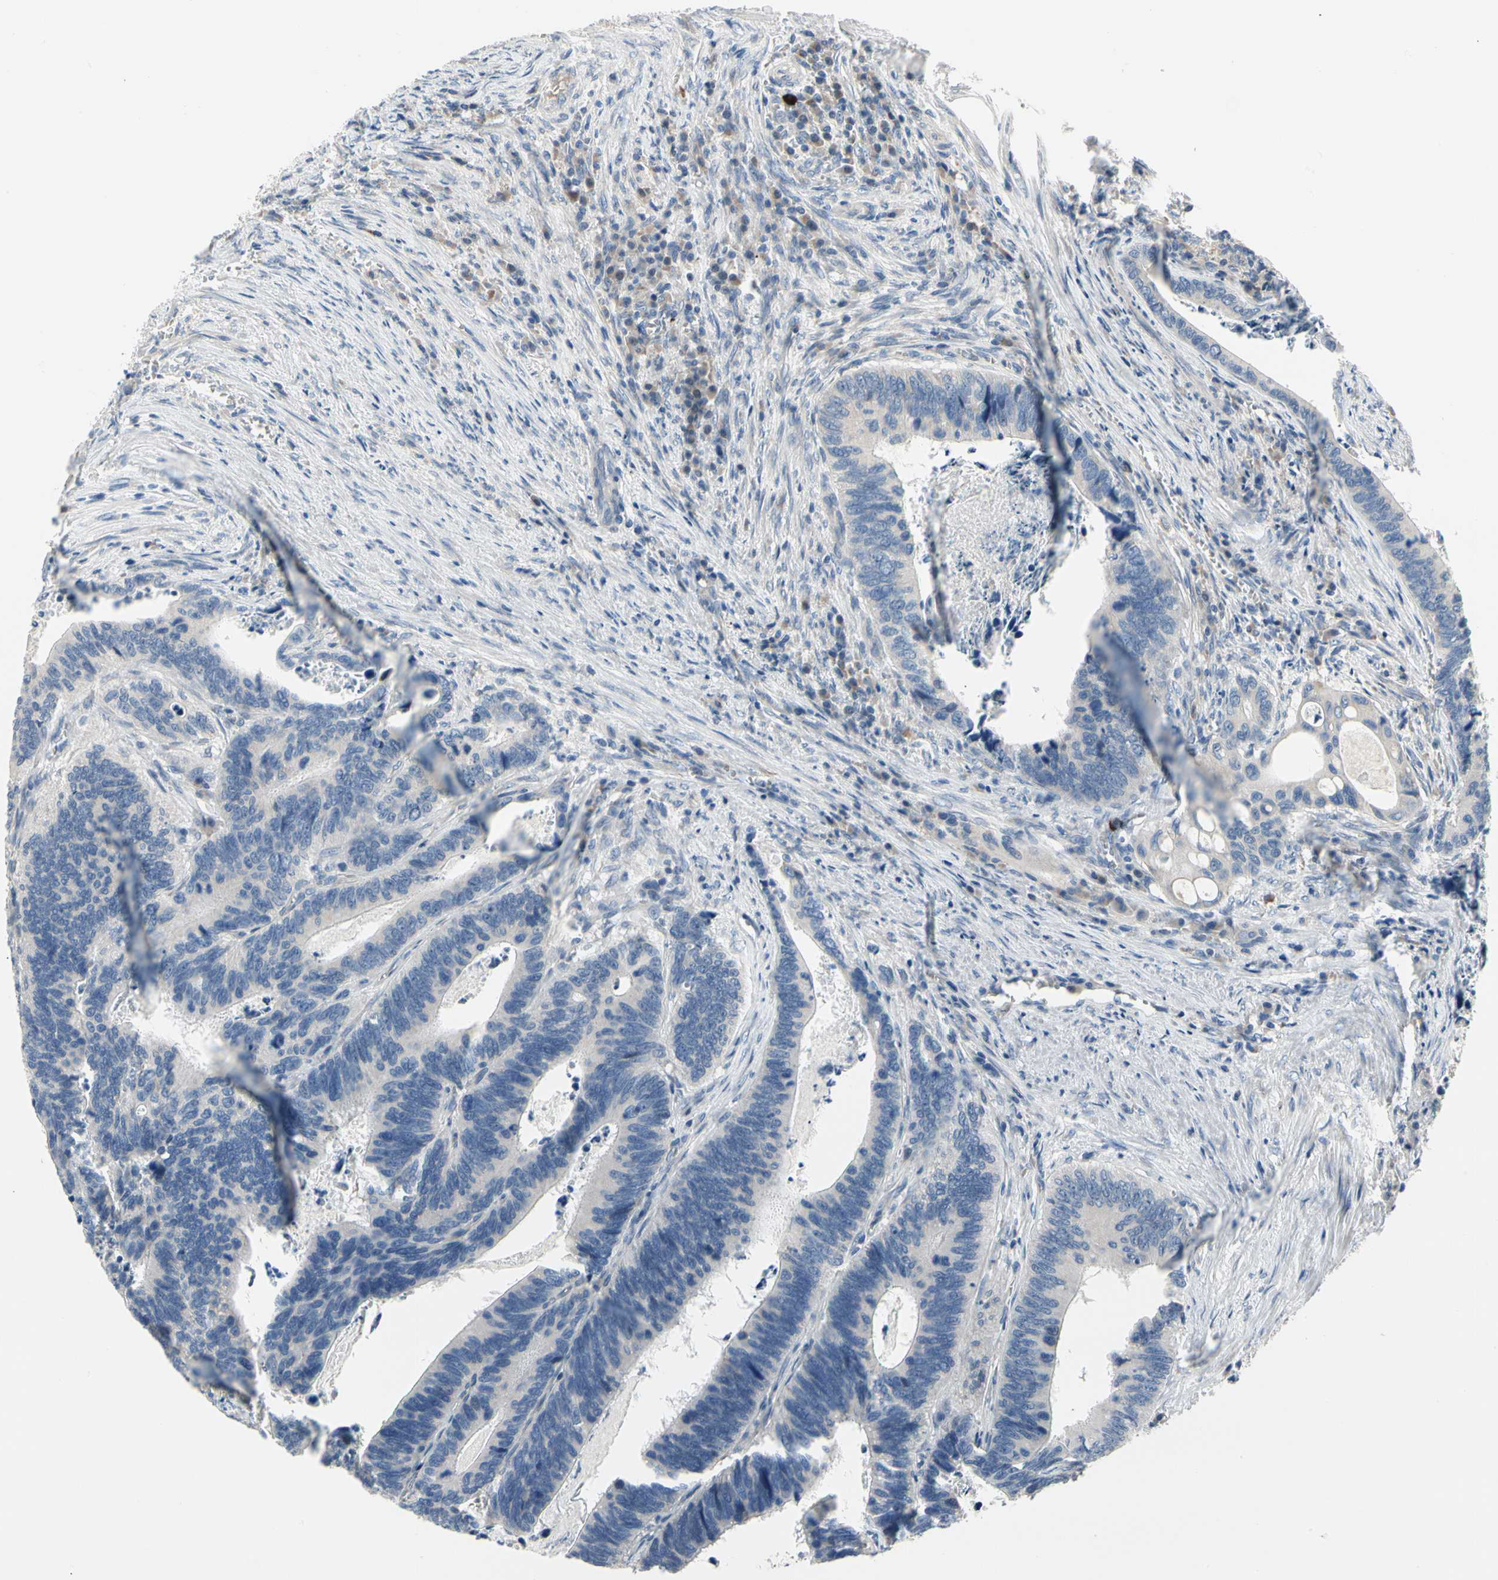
{"staining": {"intensity": "negative", "quantity": "none", "location": "none"}, "tissue": "colorectal cancer", "cell_type": "Tumor cells", "image_type": "cancer", "snomed": [{"axis": "morphology", "description": "Adenocarcinoma, NOS"}, {"axis": "topography", "description": "Colon"}], "caption": "Immunohistochemistry (IHC) micrograph of human colorectal cancer (adenocarcinoma) stained for a protein (brown), which demonstrates no positivity in tumor cells.", "gene": "NFASC", "patient": {"sex": "male", "age": 72}}